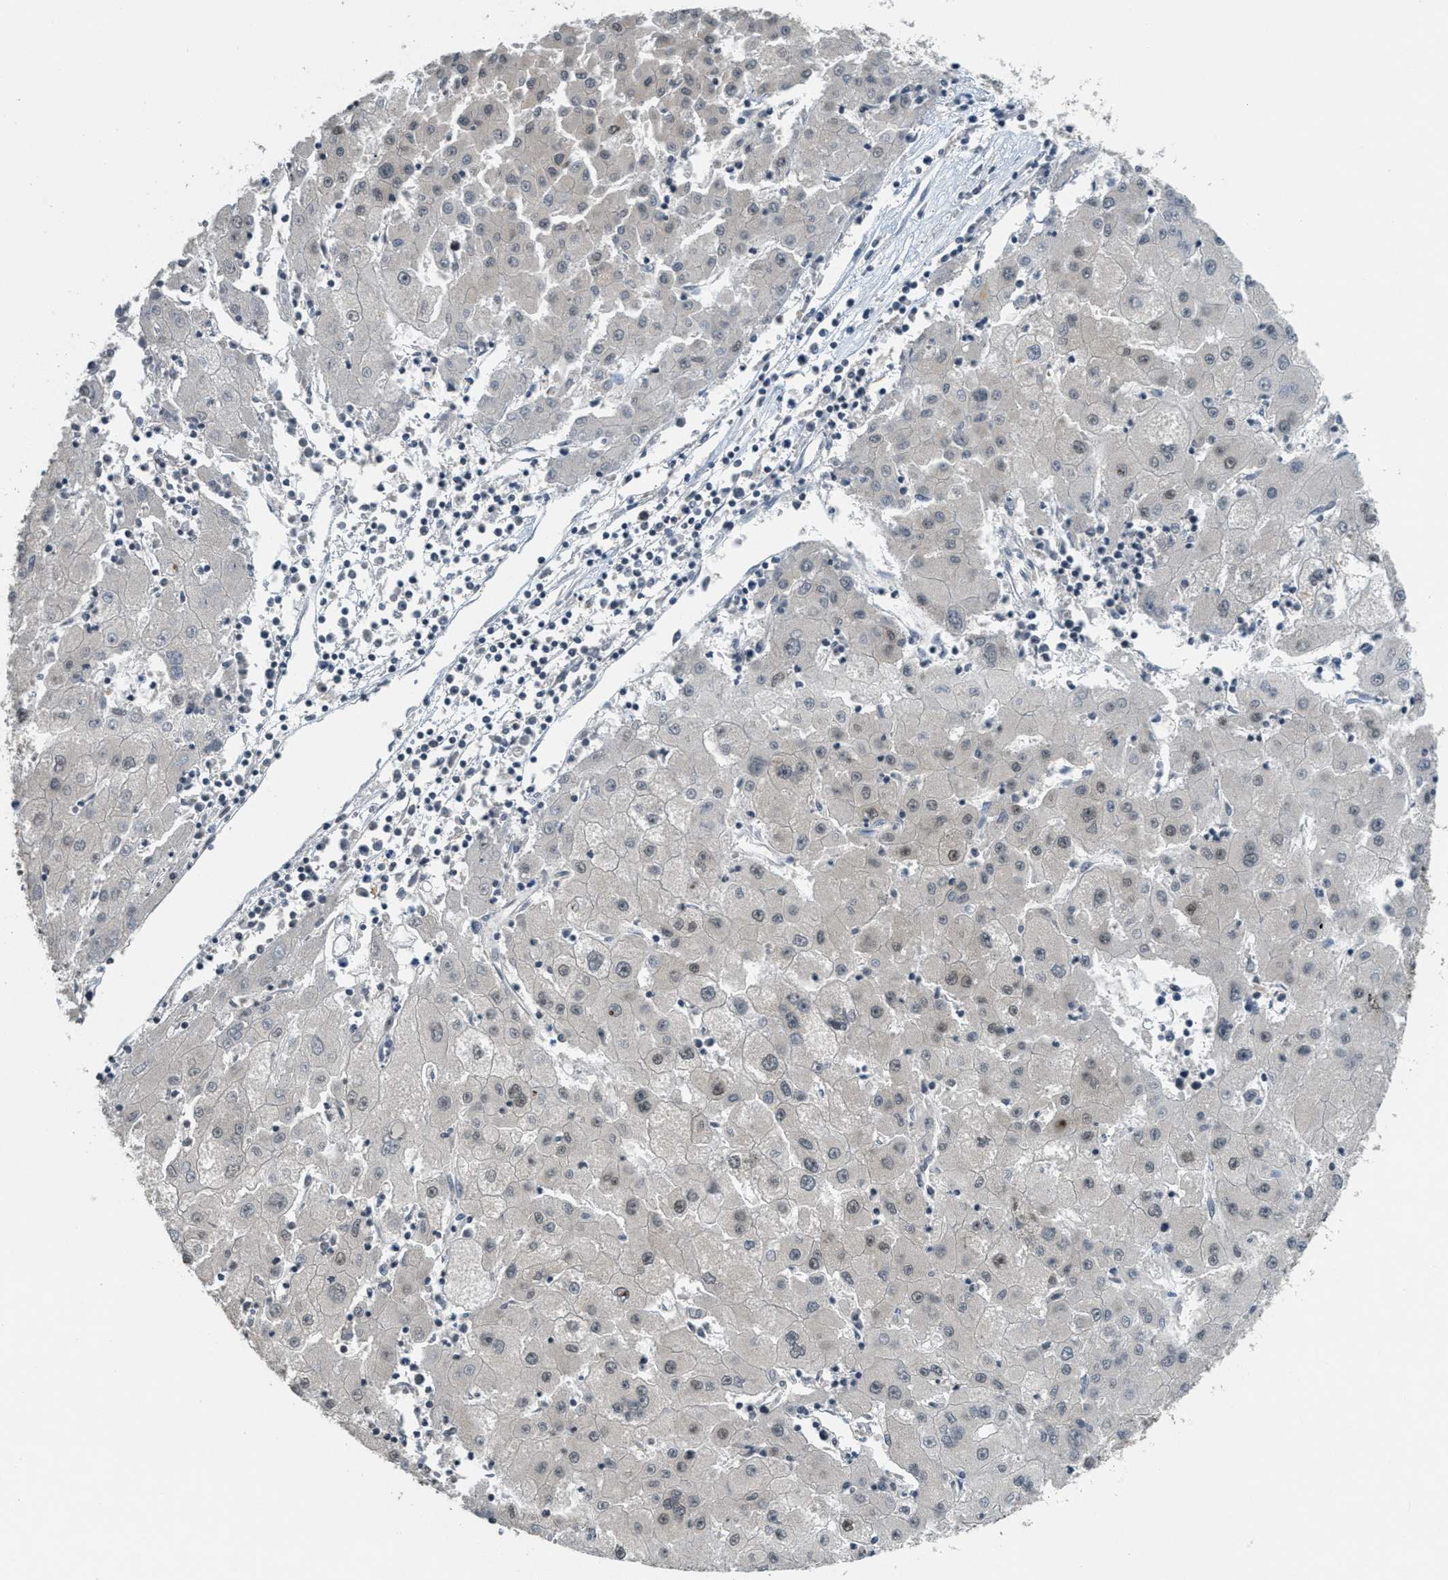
{"staining": {"intensity": "weak", "quantity": "<25%", "location": "nuclear"}, "tissue": "liver cancer", "cell_type": "Tumor cells", "image_type": "cancer", "snomed": [{"axis": "morphology", "description": "Carcinoma, Hepatocellular, NOS"}, {"axis": "topography", "description": "Liver"}], "caption": "Tumor cells show no significant protein staining in liver cancer (hepatocellular carcinoma).", "gene": "DNAJB1", "patient": {"sex": "male", "age": 72}}